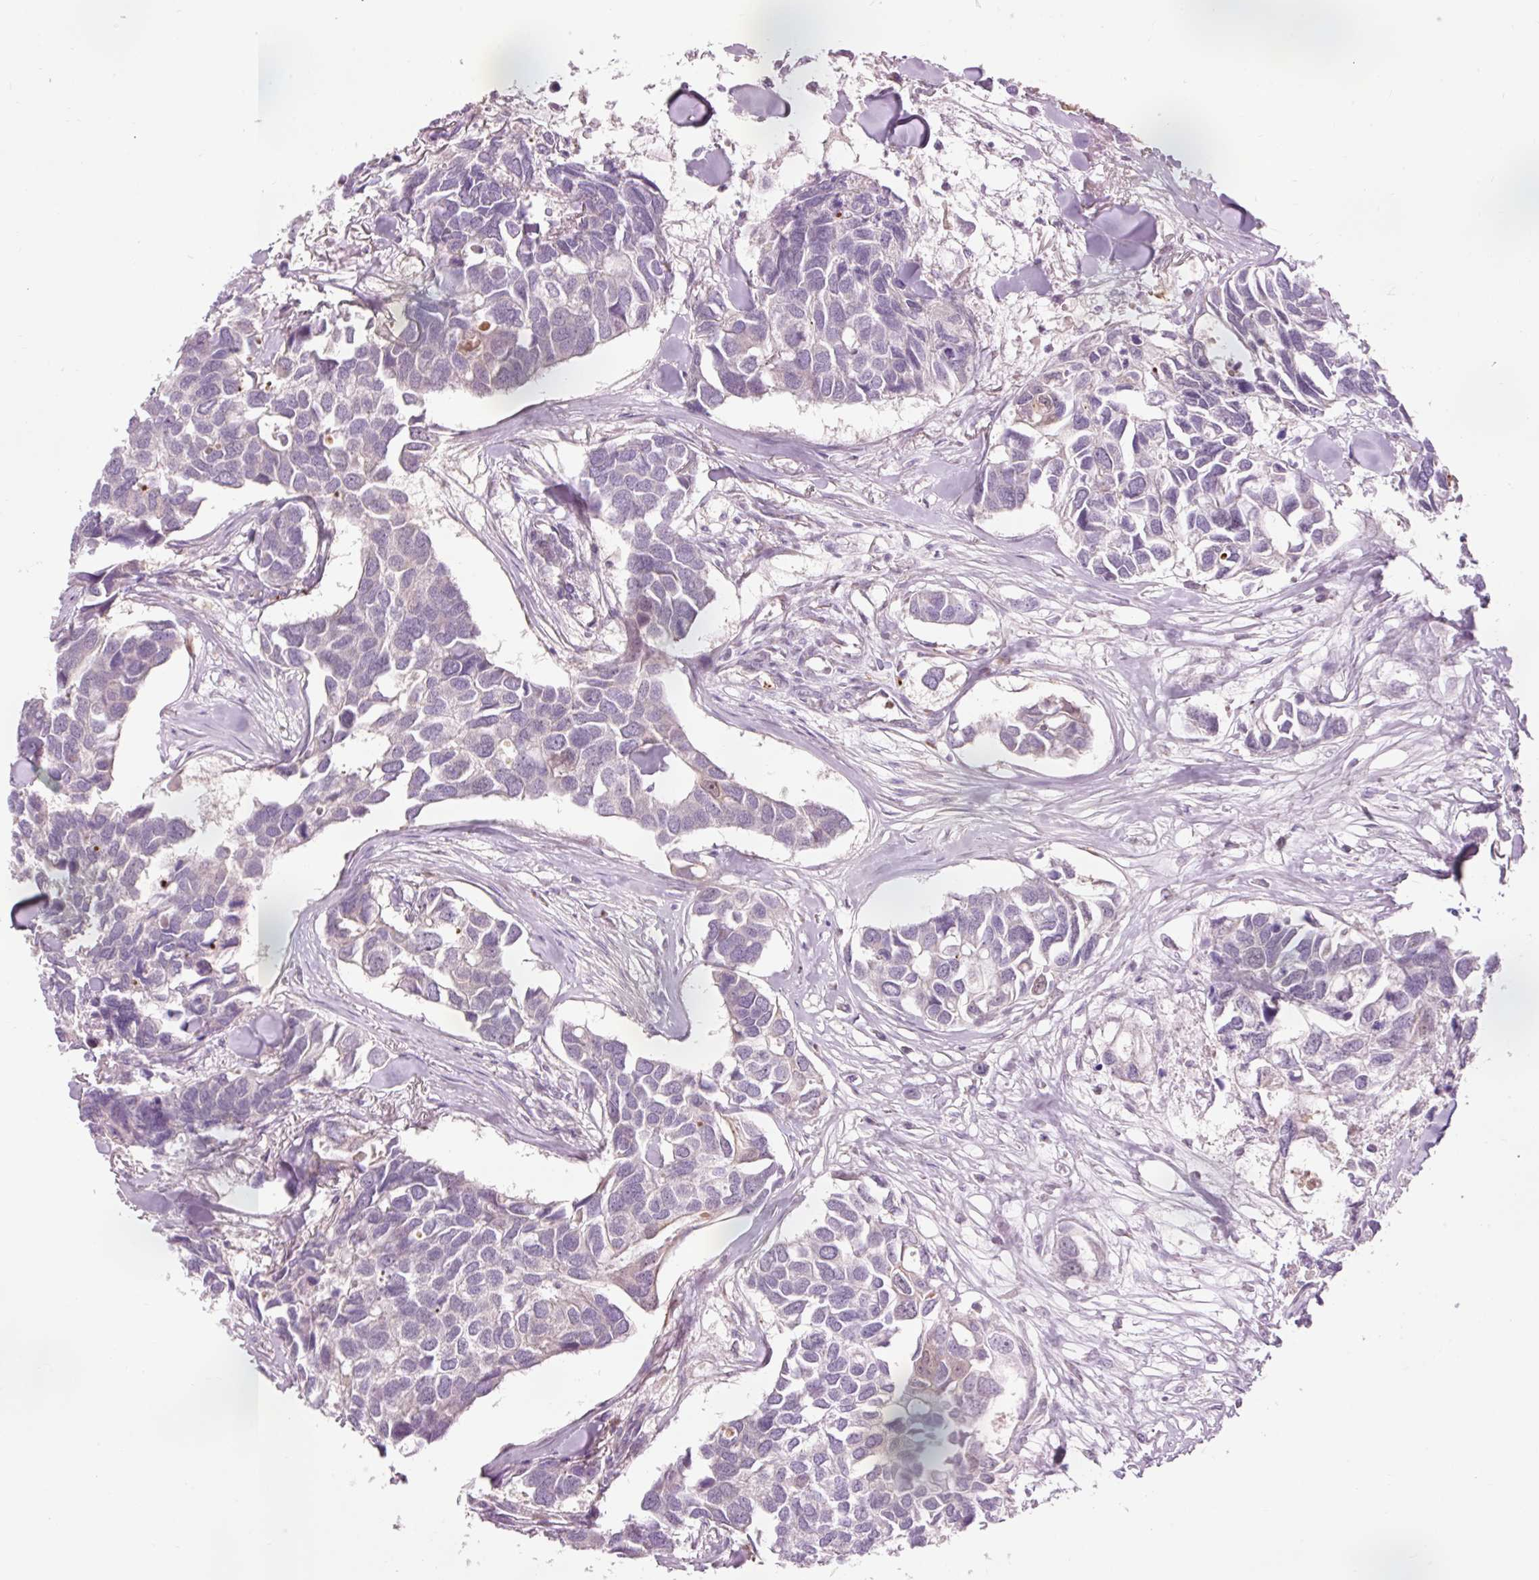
{"staining": {"intensity": "negative", "quantity": "none", "location": "none"}, "tissue": "breast cancer", "cell_type": "Tumor cells", "image_type": "cancer", "snomed": [{"axis": "morphology", "description": "Duct carcinoma"}, {"axis": "topography", "description": "Breast"}], "caption": "Immunohistochemistry histopathology image of human breast cancer (infiltrating ductal carcinoma) stained for a protein (brown), which displays no expression in tumor cells.", "gene": "PRDX5", "patient": {"sex": "female", "age": 83}}